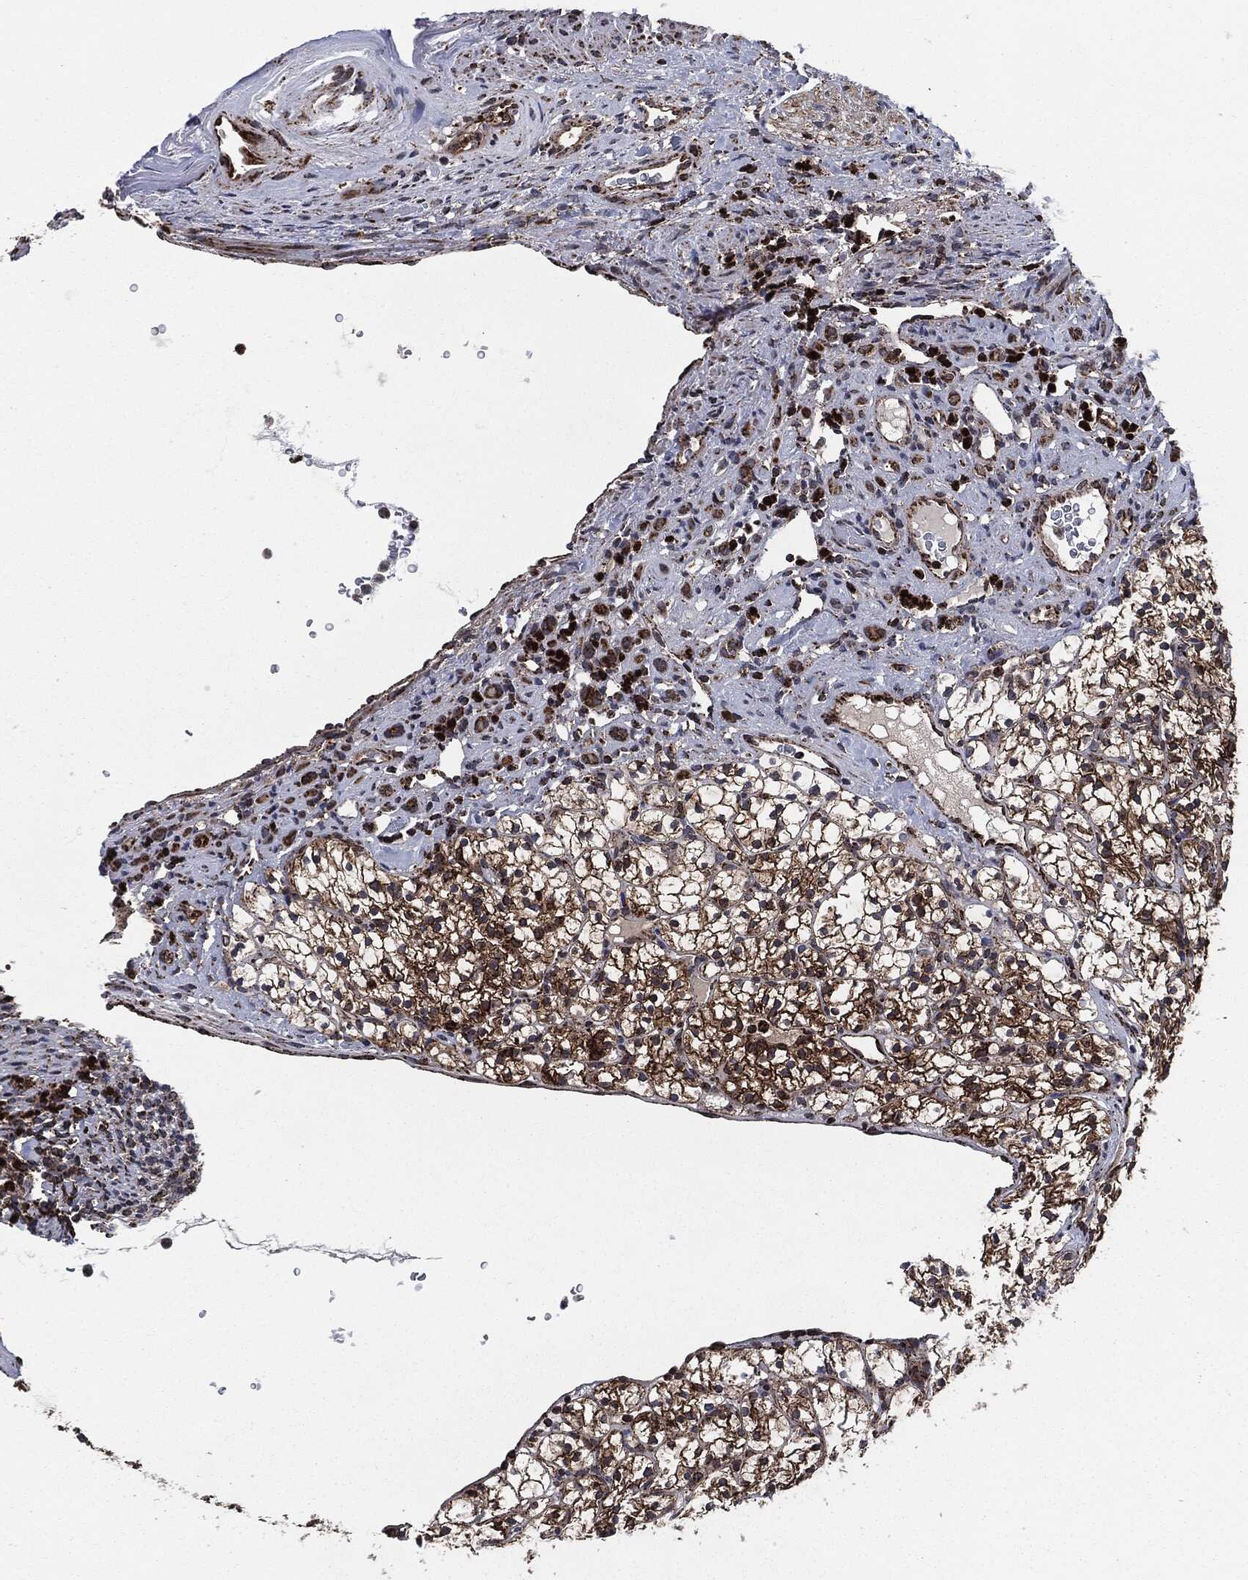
{"staining": {"intensity": "strong", "quantity": "<25%", "location": "cytoplasmic/membranous"}, "tissue": "renal cancer", "cell_type": "Tumor cells", "image_type": "cancer", "snomed": [{"axis": "morphology", "description": "Adenocarcinoma, NOS"}, {"axis": "topography", "description": "Kidney"}], "caption": "Immunohistochemistry of human renal adenocarcinoma demonstrates medium levels of strong cytoplasmic/membranous staining in about <25% of tumor cells. Using DAB (3,3'-diaminobenzidine) (brown) and hematoxylin (blue) stains, captured at high magnification using brightfield microscopy.", "gene": "FH", "patient": {"sex": "female", "age": 89}}